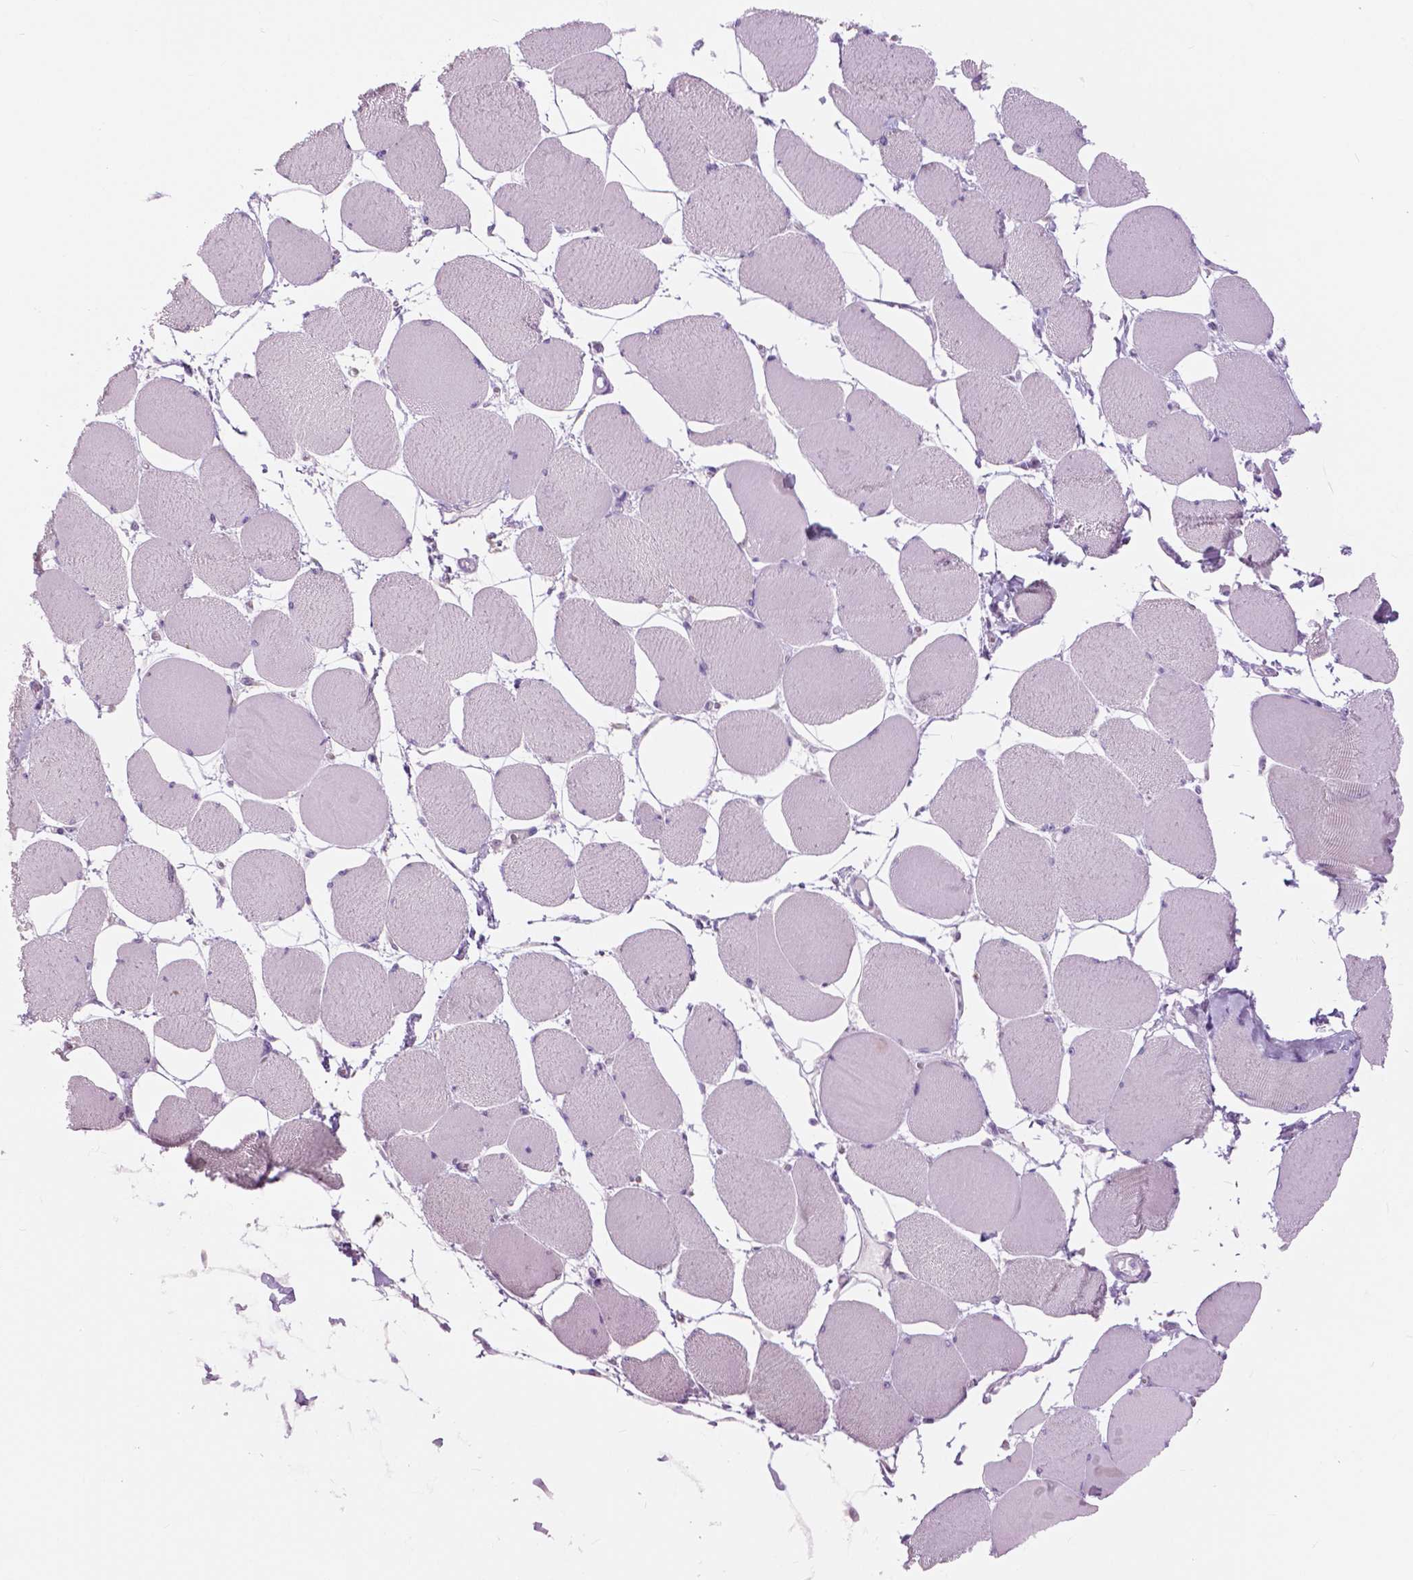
{"staining": {"intensity": "negative", "quantity": "none", "location": "none"}, "tissue": "skeletal muscle", "cell_type": "Myocytes", "image_type": "normal", "snomed": [{"axis": "morphology", "description": "Normal tissue, NOS"}, {"axis": "topography", "description": "Skeletal muscle"}], "caption": "IHC micrograph of unremarkable human skeletal muscle stained for a protein (brown), which reveals no expression in myocytes. The staining is performed using DAB brown chromogen with nuclei counter-stained in using hematoxylin.", "gene": "SERPINI1", "patient": {"sex": "female", "age": 75}}